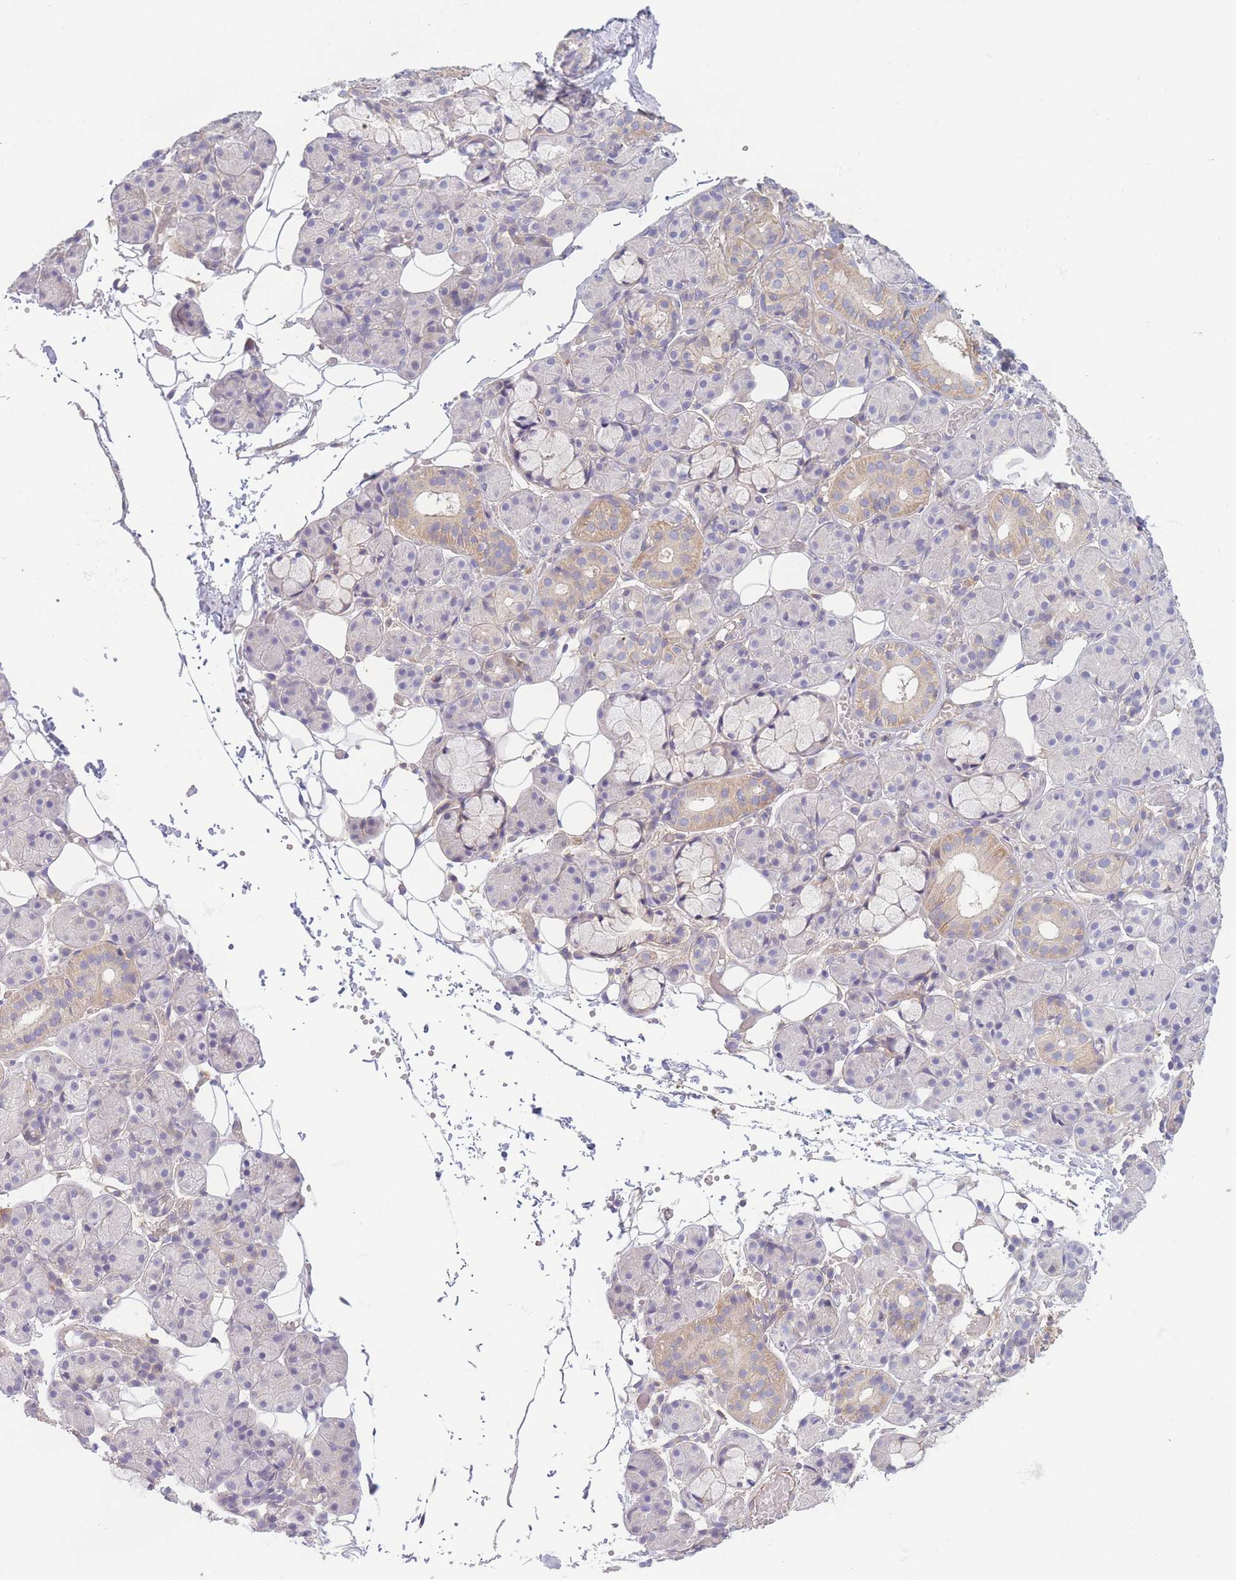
{"staining": {"intensity": "moderate", "quantity": "<25%", "location": "cytoplasmic/membranous"}, "tissue": "salivary gland", "cell_type": "Glandular cells", "image_type": "normal", "snomed": [{"axis": "morphology", "description": "Normal tissue, NOS"}, {"axis": "topography", "description": "Salivary gland"}], "caption": "A high-resolution photomicrograph shows IHC staining of benign salivary gland, which demonstrates moderate cytoplasmic/membranous staining in about <25% of glandular cells.", "gene": "WDR93", "patient": {"sex": "male", "age": 63}}